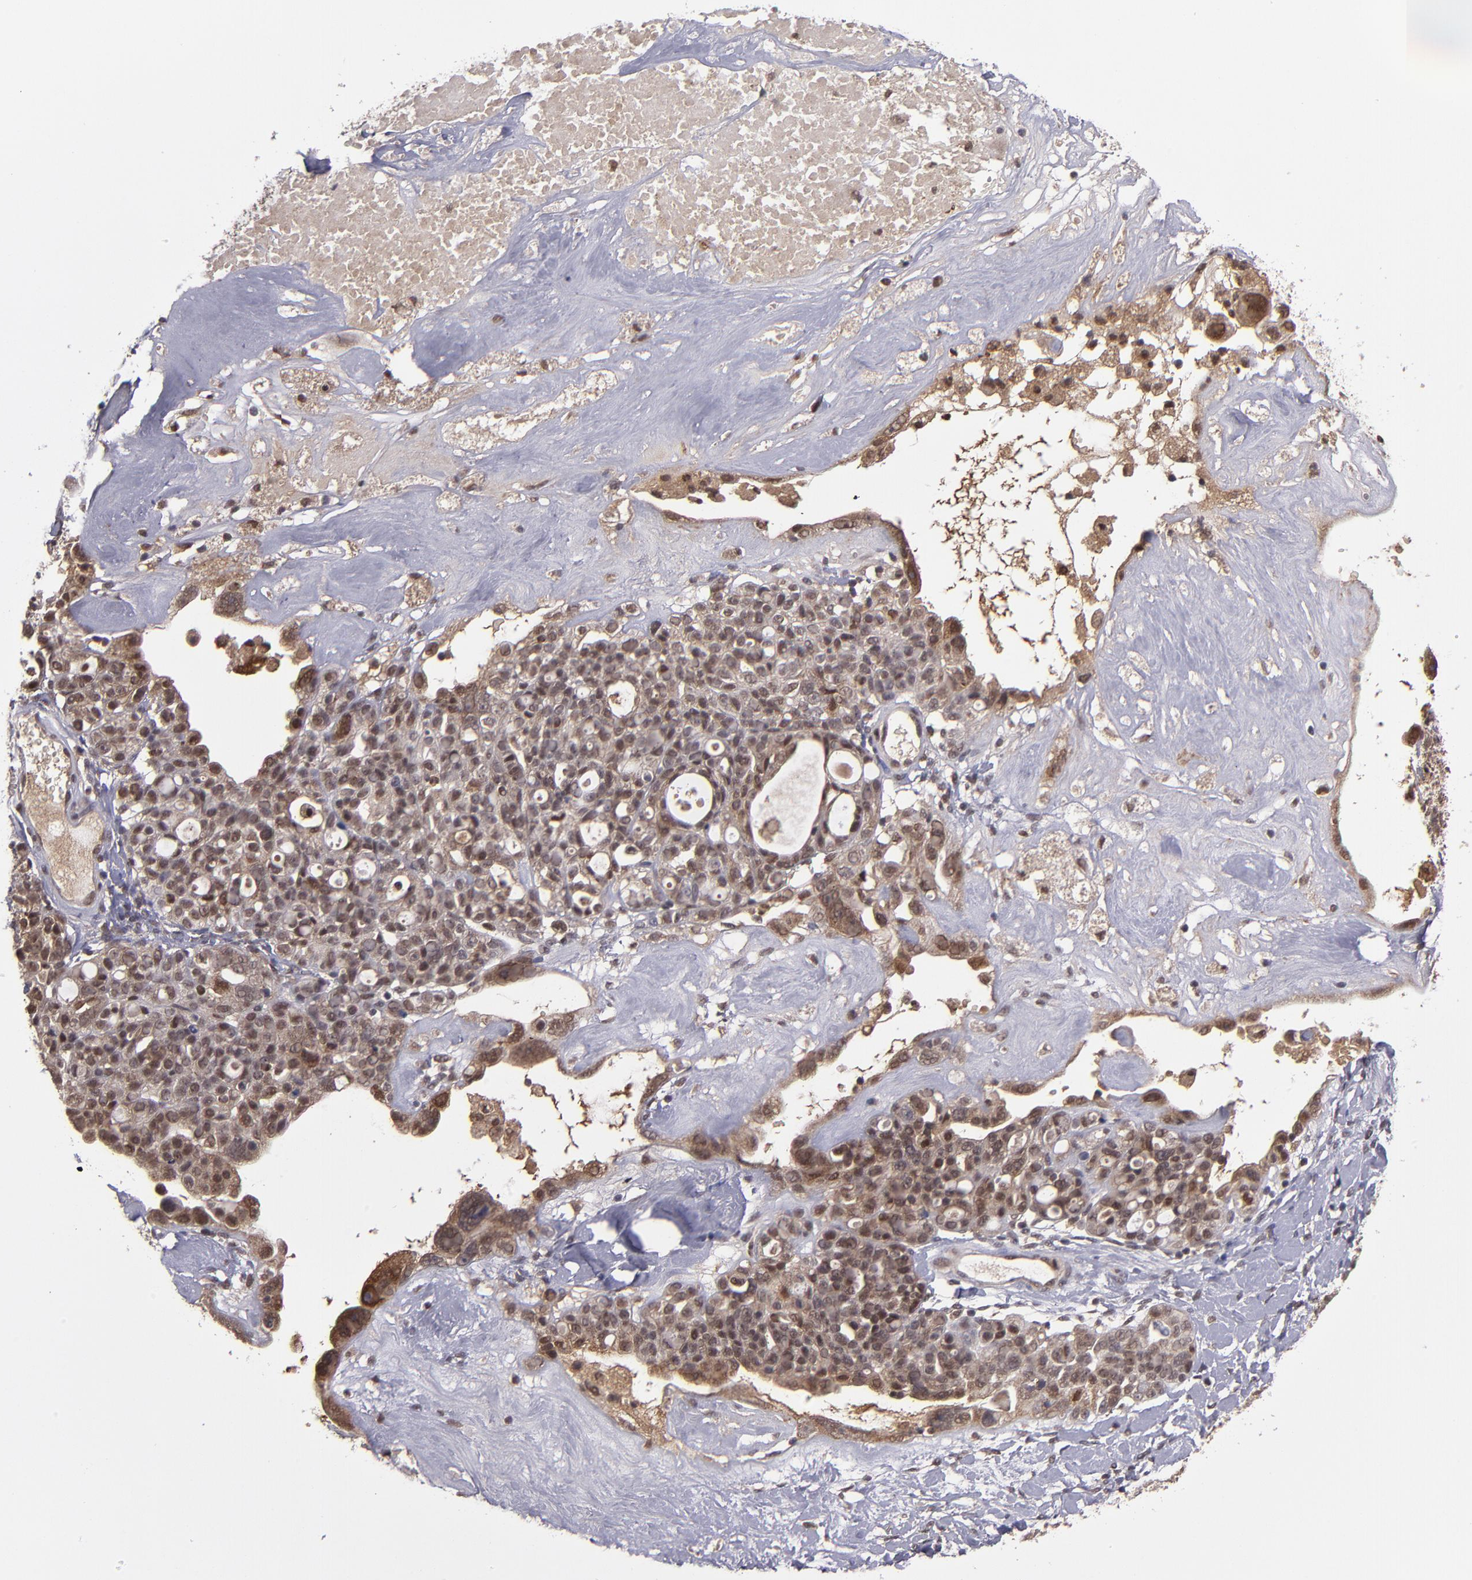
{"staining": {"intensity": "moderate", "quantity": ">75%", "location": "cytoplasmic/membranous,nuclear"}, "tissue": "ovarian cancer", "cell_type": "Tumor cells", "image_type": "cancer", "snomed": [{"axis": "morphology", "description": "Cystadenocarcinoma, serous, NOS"}, {"axis": "topography", "description": "Ovary"}], "caption": "This histopathology image demonstrates immunohistochemistry staining of human ovarian cancer, with medium moderate cytoplasmic/membranous and nuclear staining in about >75% of tumor cells.", "gene": "EP300", "patient": {"sex": "female", "age": 66}}